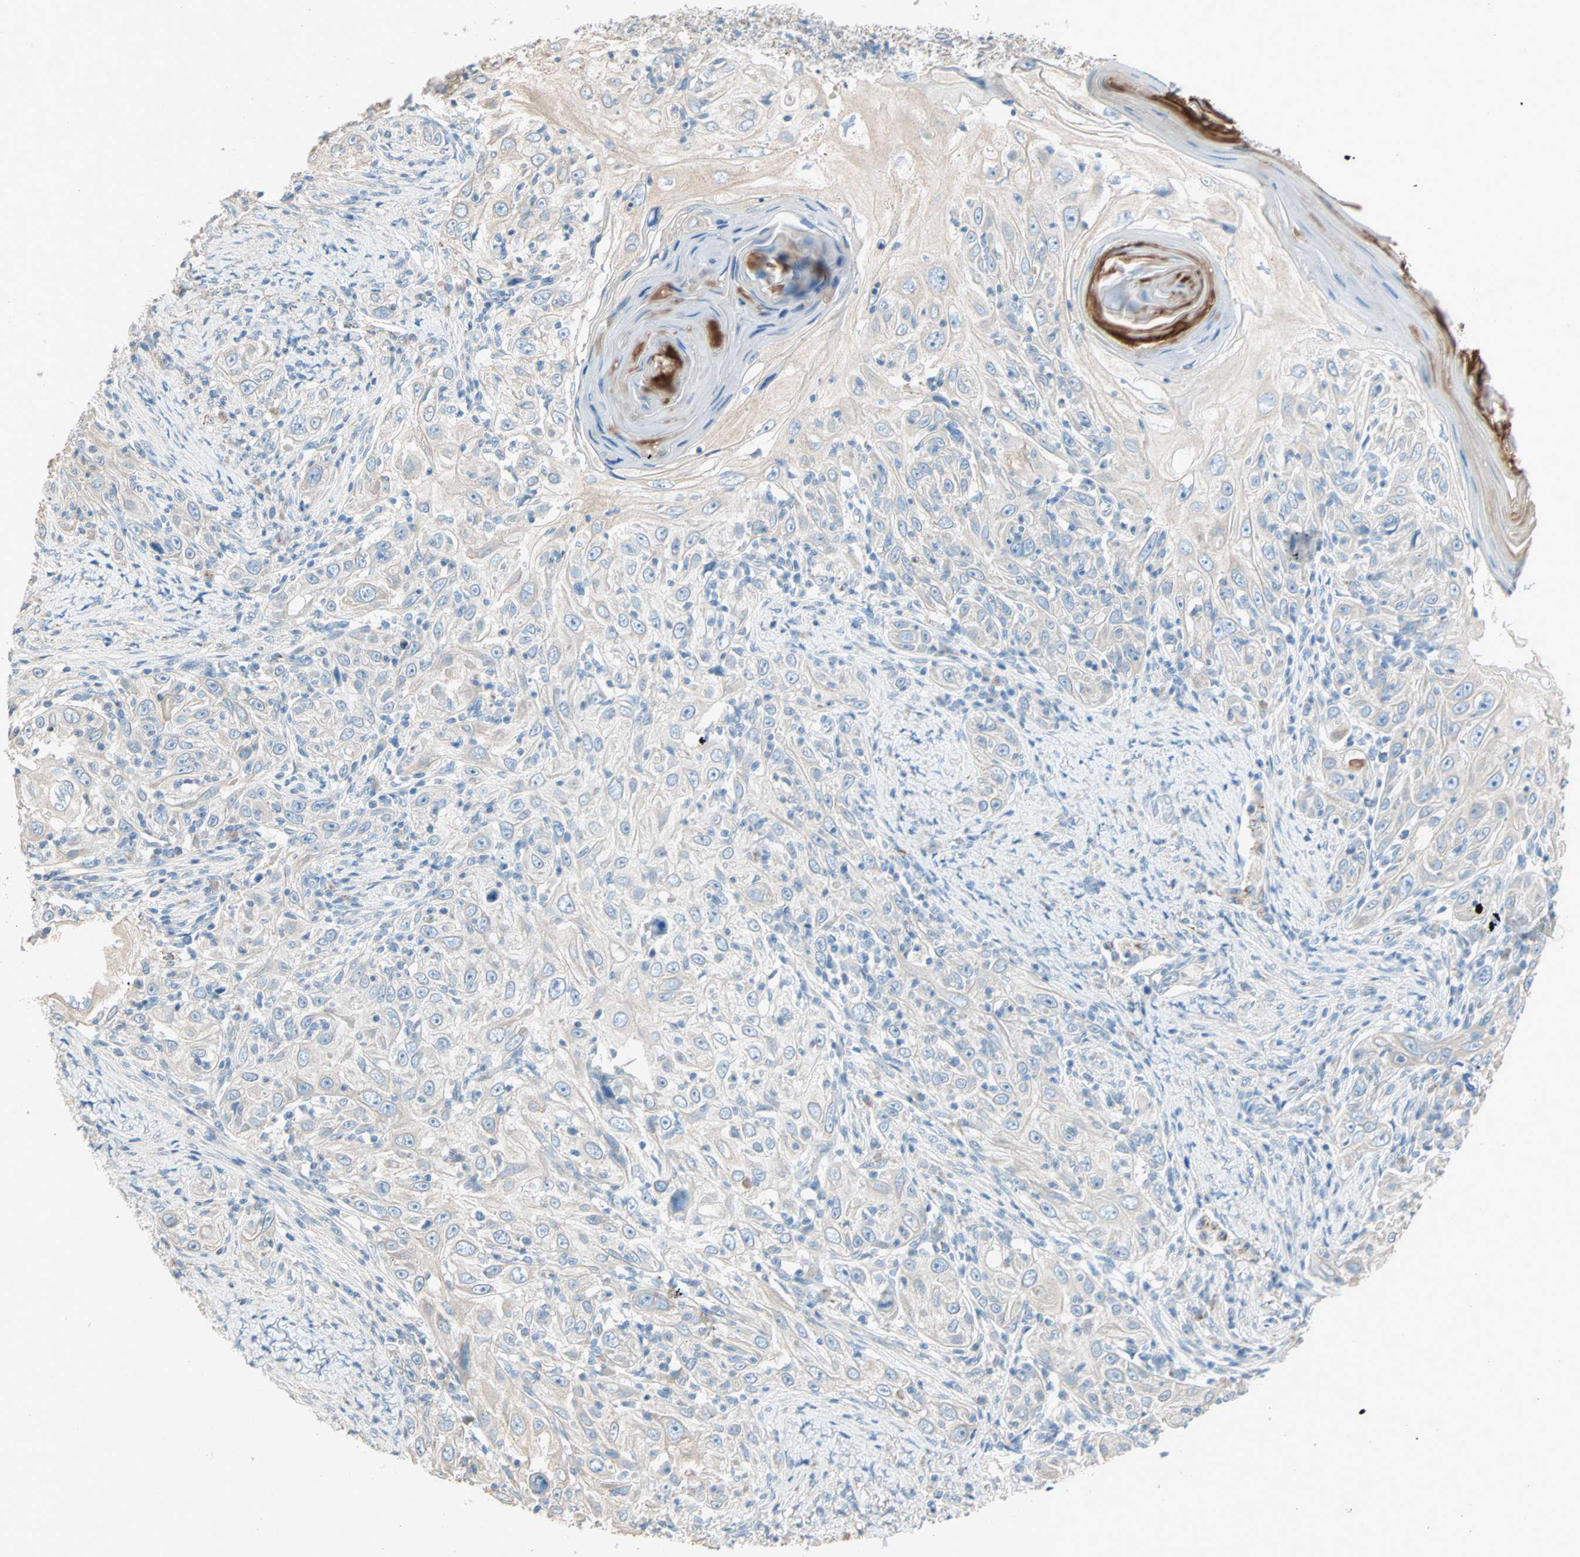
{"staining": {"intensity": "negative", "quantity": "none", "location": "none"}, "tissue": "skin cancer", "cell_type": "Tumor cells", "image_type": "cancer", "snomed": [{"axis": "morphology", "description": "Squamous cell carcinoma, NOS"}, {"axis": "topography", "description": "Skin"}], "caption": "The micrograph reveals no significant expression in tumor cells of squamous cell carcinoma (skin).", "gene": "ACVRL1", "patient": {"sex": "female", "age": 88}}